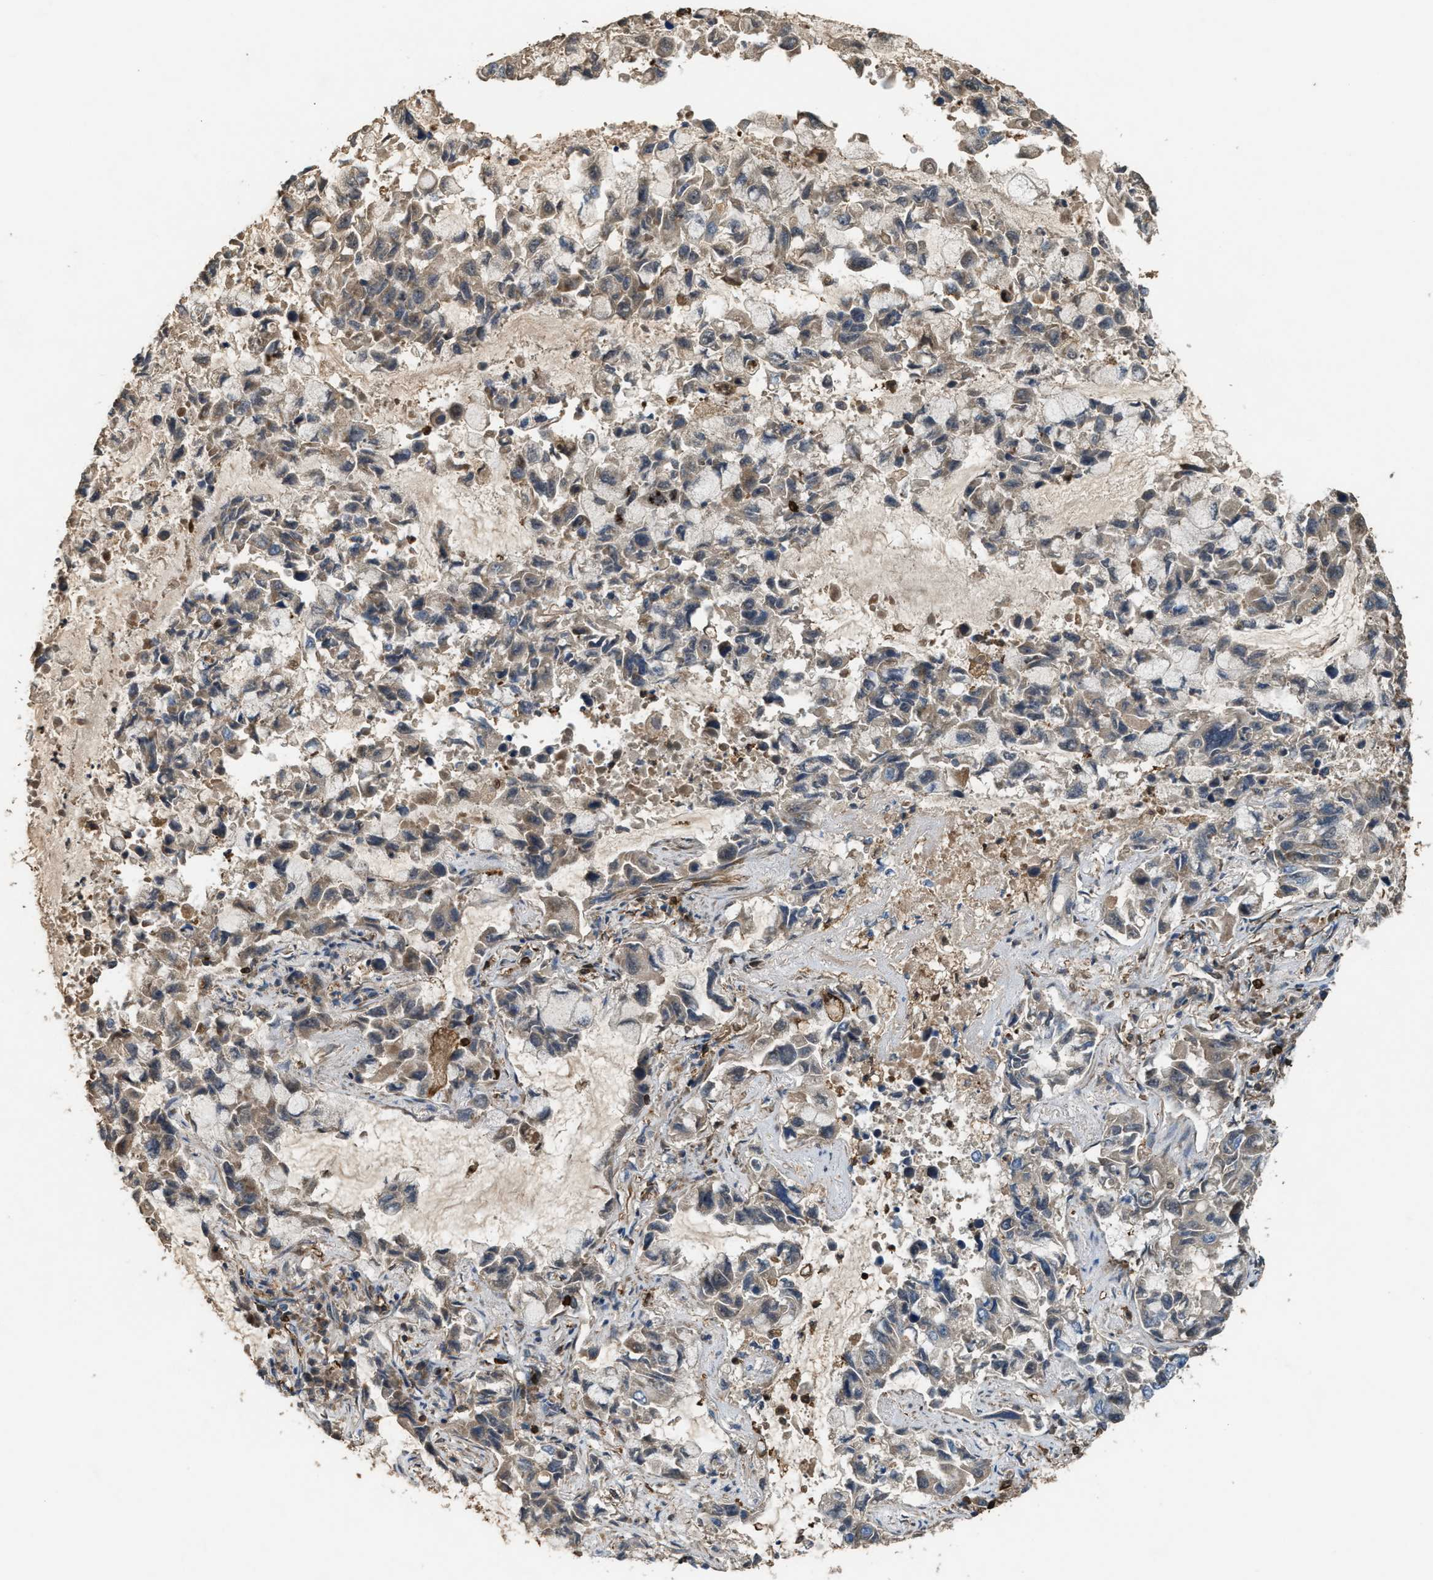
{"staining": {"intensity": "weak", "quantity": "<25%", "location": "cytoplasmic/membranous"}, "tissue": "lung cancer", "cell_type": "Tumor cells", "image_type": "cancer", "snomed": [{"axis": "morphology", "description": "Adenocarcinoma, NOS"}, {"axis": "topography", "description": "Lung"}], "caption": "Immunohistochemical staining of human lung cancer (adenocarcinoma) exhibits no significant staining in tumor cells. (Brightfield microscopy of DAB (3,3'-diaminobenzidine) IHC at high magnification).", "gene": "SERPINB5", "patient": {"sex": "male", "age": 64}}